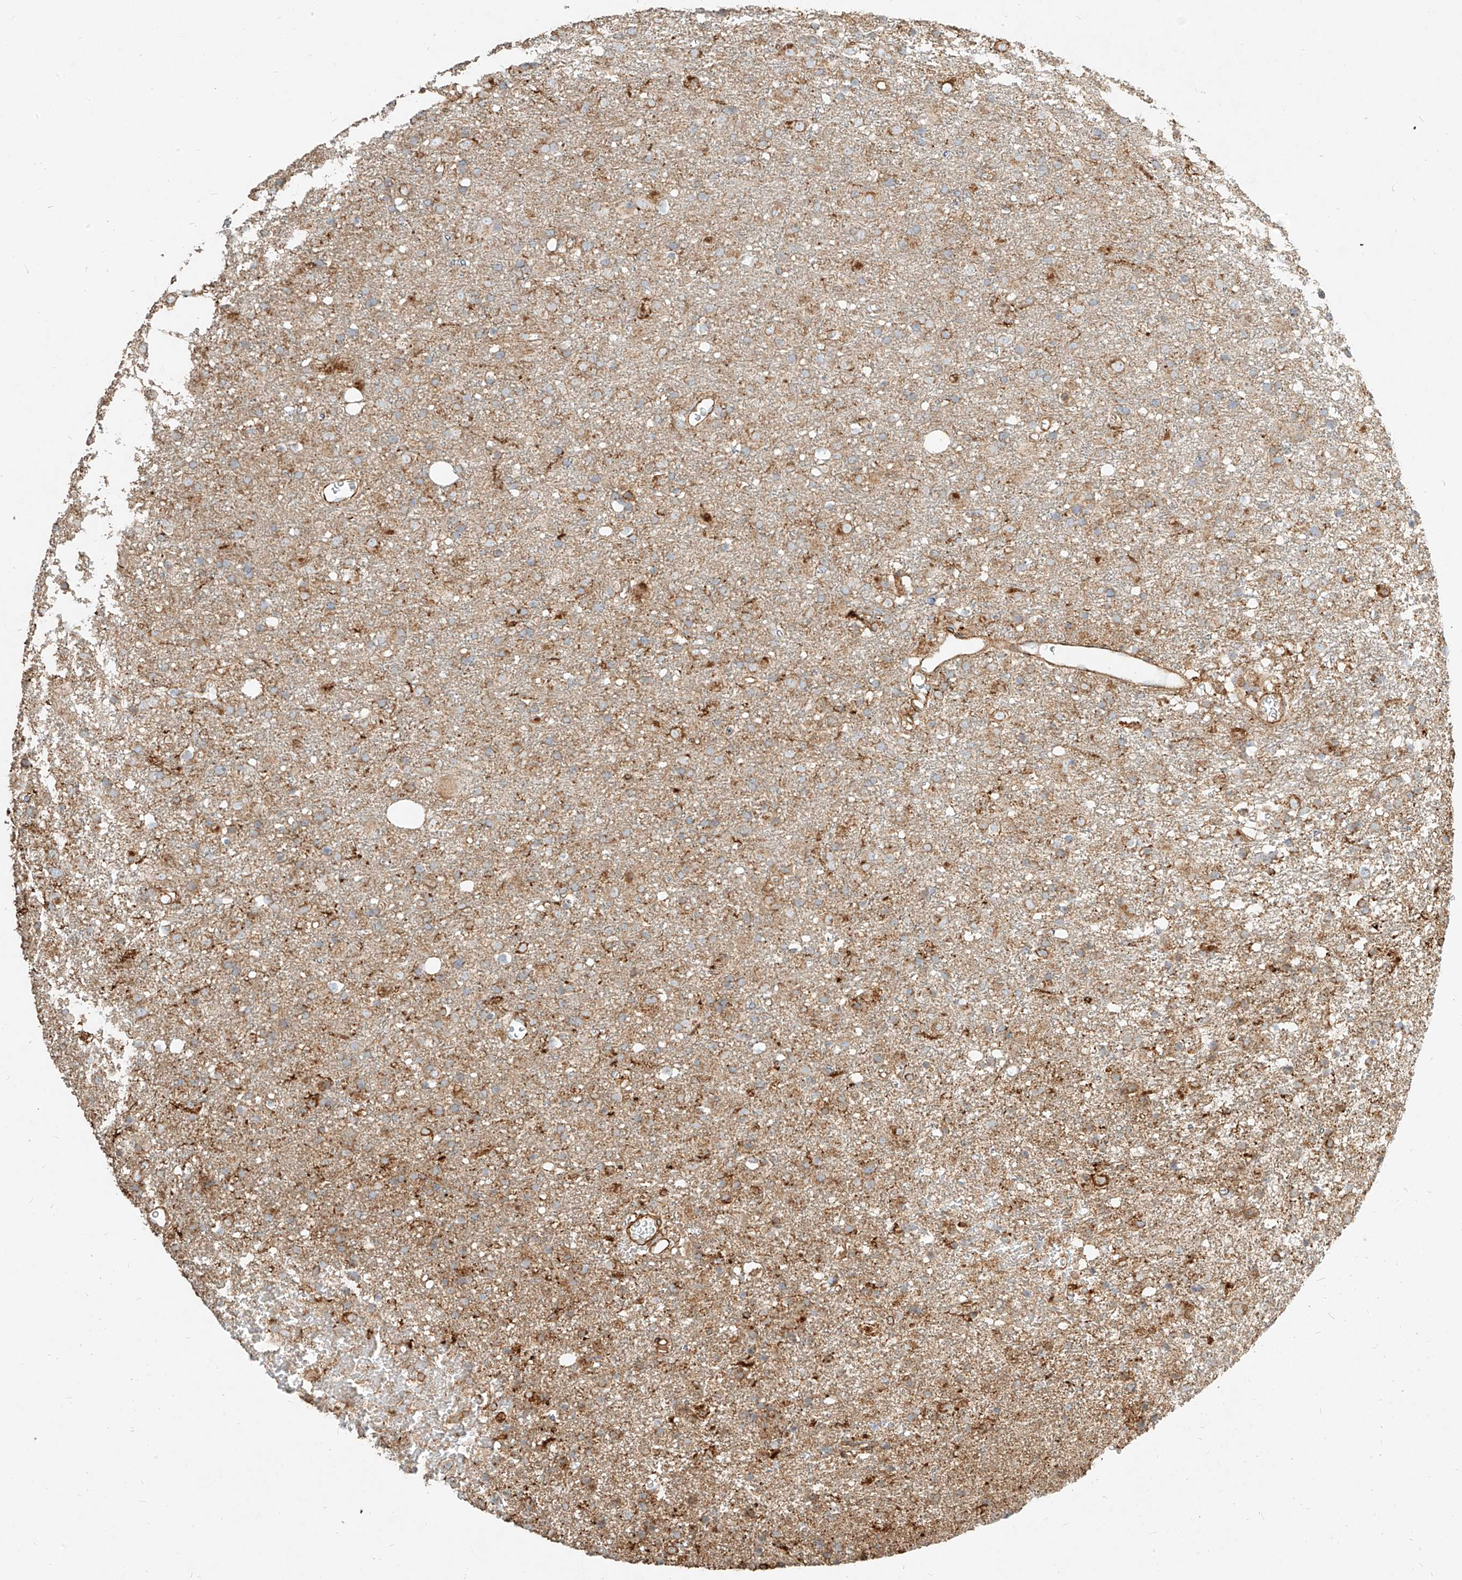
{"staining": {"intensity": "weak", "quantity": "<25%", "location": "cytoplasmic/membranous"}, "tissue": "glioma", "cell_type": "Tumor cells", "image_type": "cancer", "snomed": [{"axis": "morphology", "description": "Glioma, malignant, Low grade"}, {"axis": "topography", "description": "Brain"}], "caption": "Human glioma stained for a protein using IHC displays no expression in tumor cells.", "gene": "MTX2", "patient": {"sex": "male", "age": 65}}